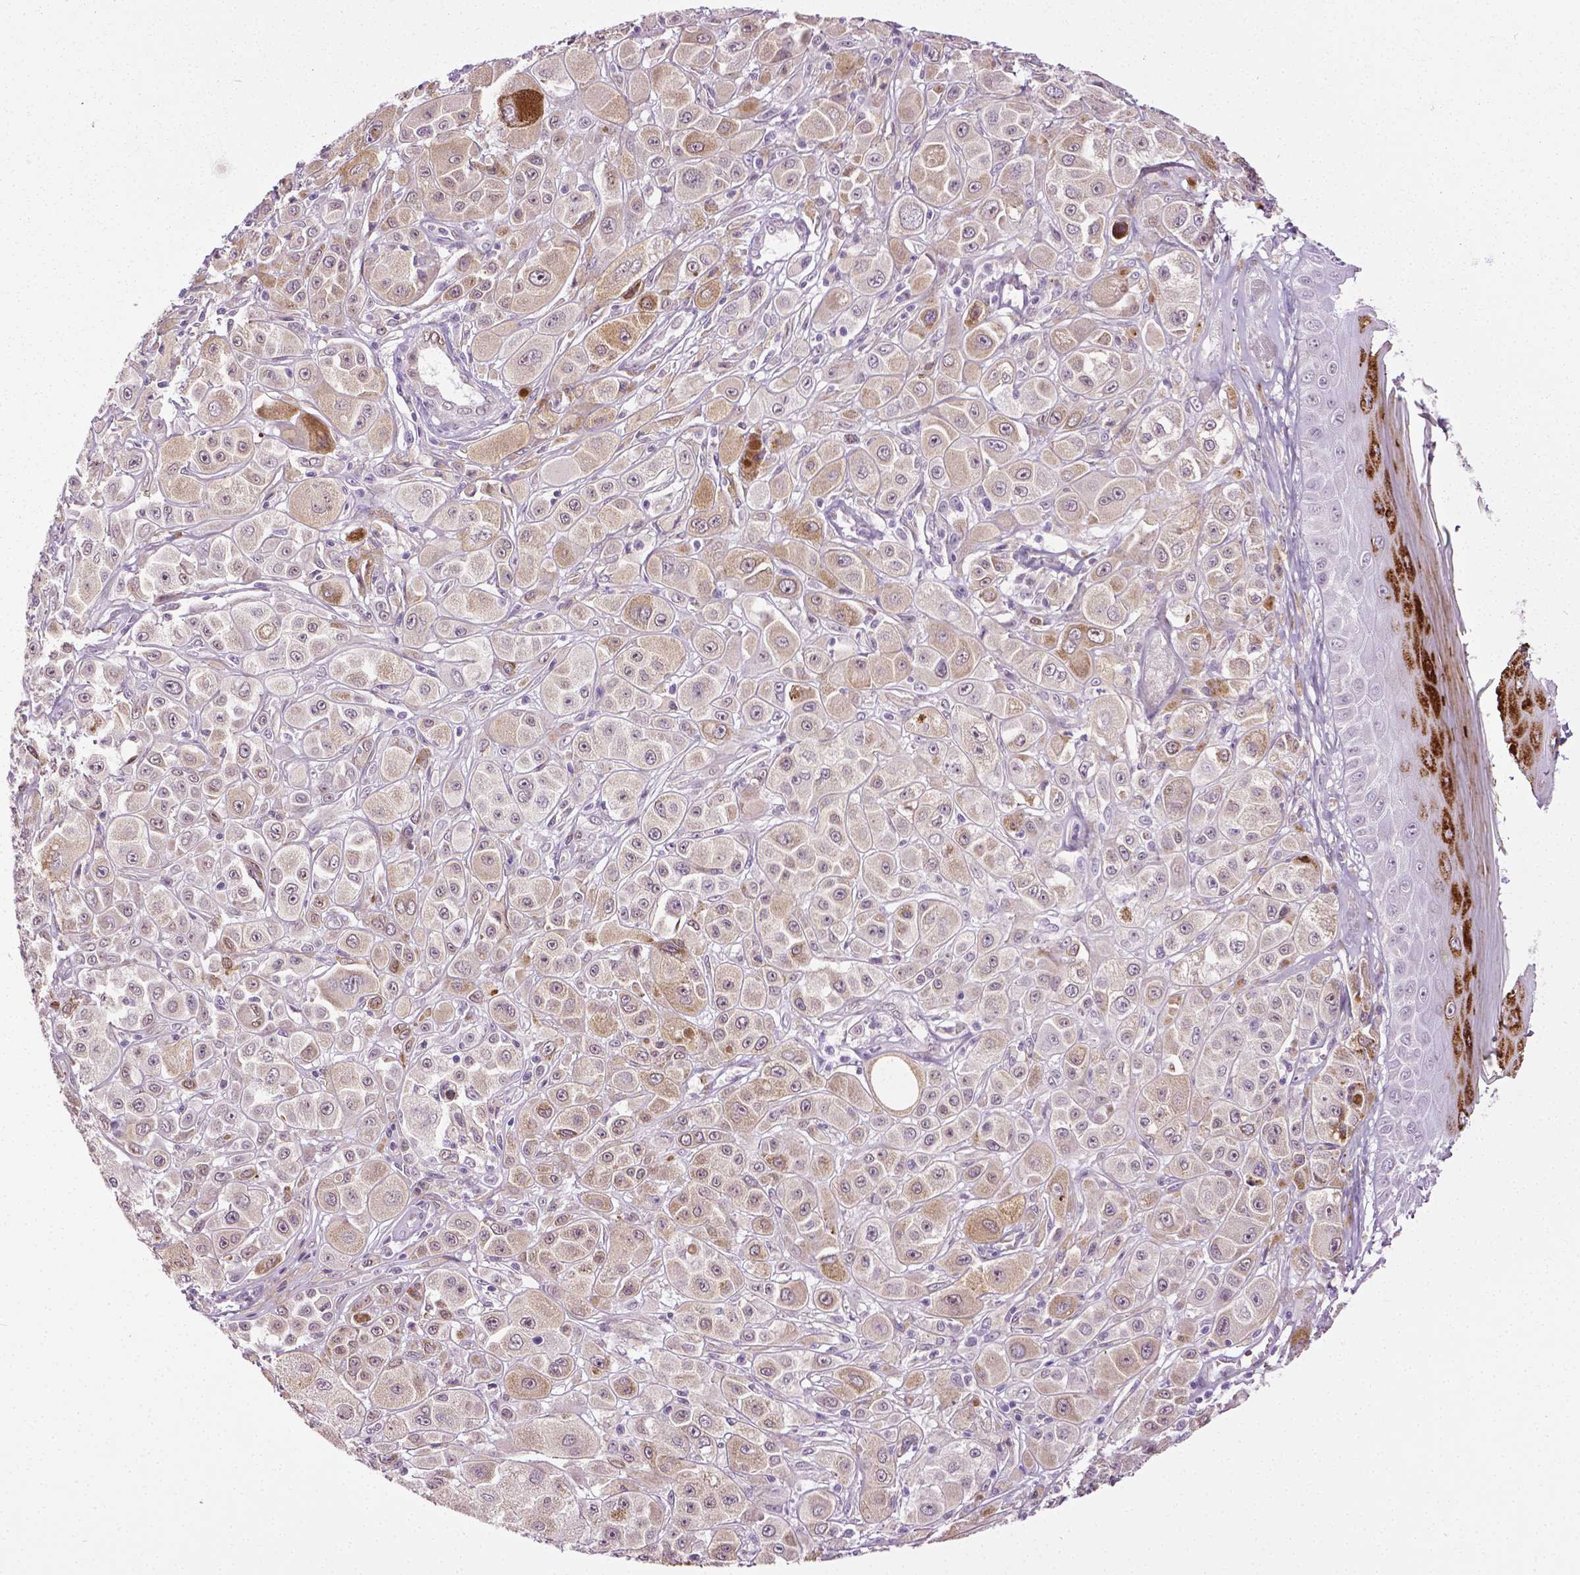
{"staining": {"intensity": "weak", "quantity": "<25%", "location": "cytoplasmic/membranous"}, "tissue": "melanoma", "cell_type": "Tumor cells", "image_type": "cancer", "snomed": [{"axis": "morphology", "description": "Malignant melanoma, NOS"}, {"axis": "topography", "description": "Skin"}], "caption": "A photomicrograph of human malignant melanoma is negative for staining in tumor cells.", "gene": "PTGER3", "patient": {"sex": "male", "age": 67}}